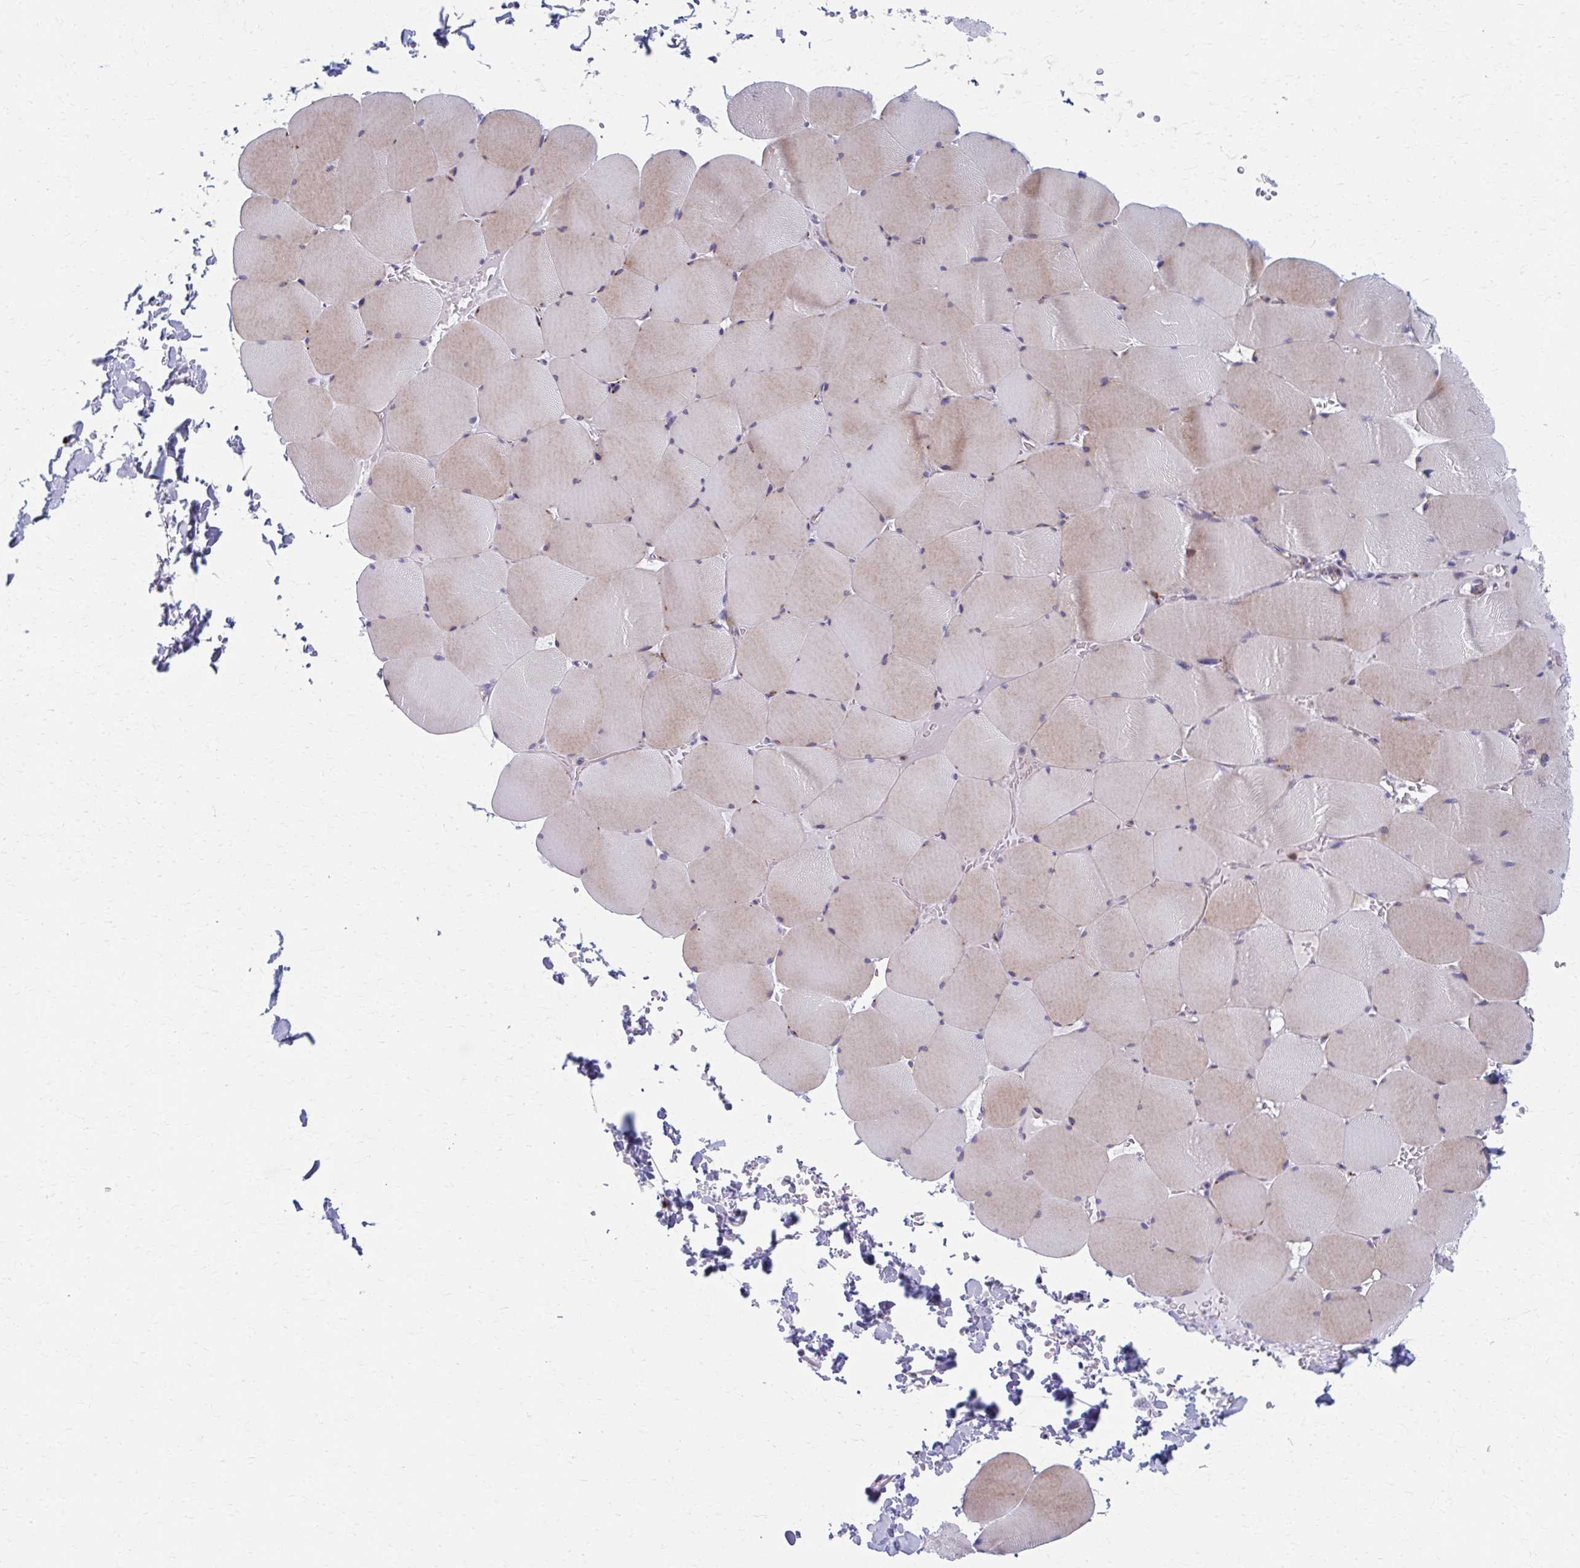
{"staining": {"intensity": "moderate", "quantity": ">75%", "location": "cytoplasmic/membranous"}, "tissue": "skeletal muscle", "cell_type": "Myocytes", "image_type": "normal", "snomed": [{"axis": "morphology", "description": "Normal tissue, NOS"}, {"axis": "topography", "description": "Skeletal muscle"}, {"axis": "topography", "description": "Head-Neck"}], "caption": "IHC image of normal skeletal muscle: human skeletal muscle stained using immunohistochemistry exhibits medium levels of moderate protein expression localized specifically in the cytoplasmic/membranous of myocytes, appearing as a cytoplasmic/membranous brown color.", "gene": "OLFM2", "patient": {"sex": "male", "age": 66}}